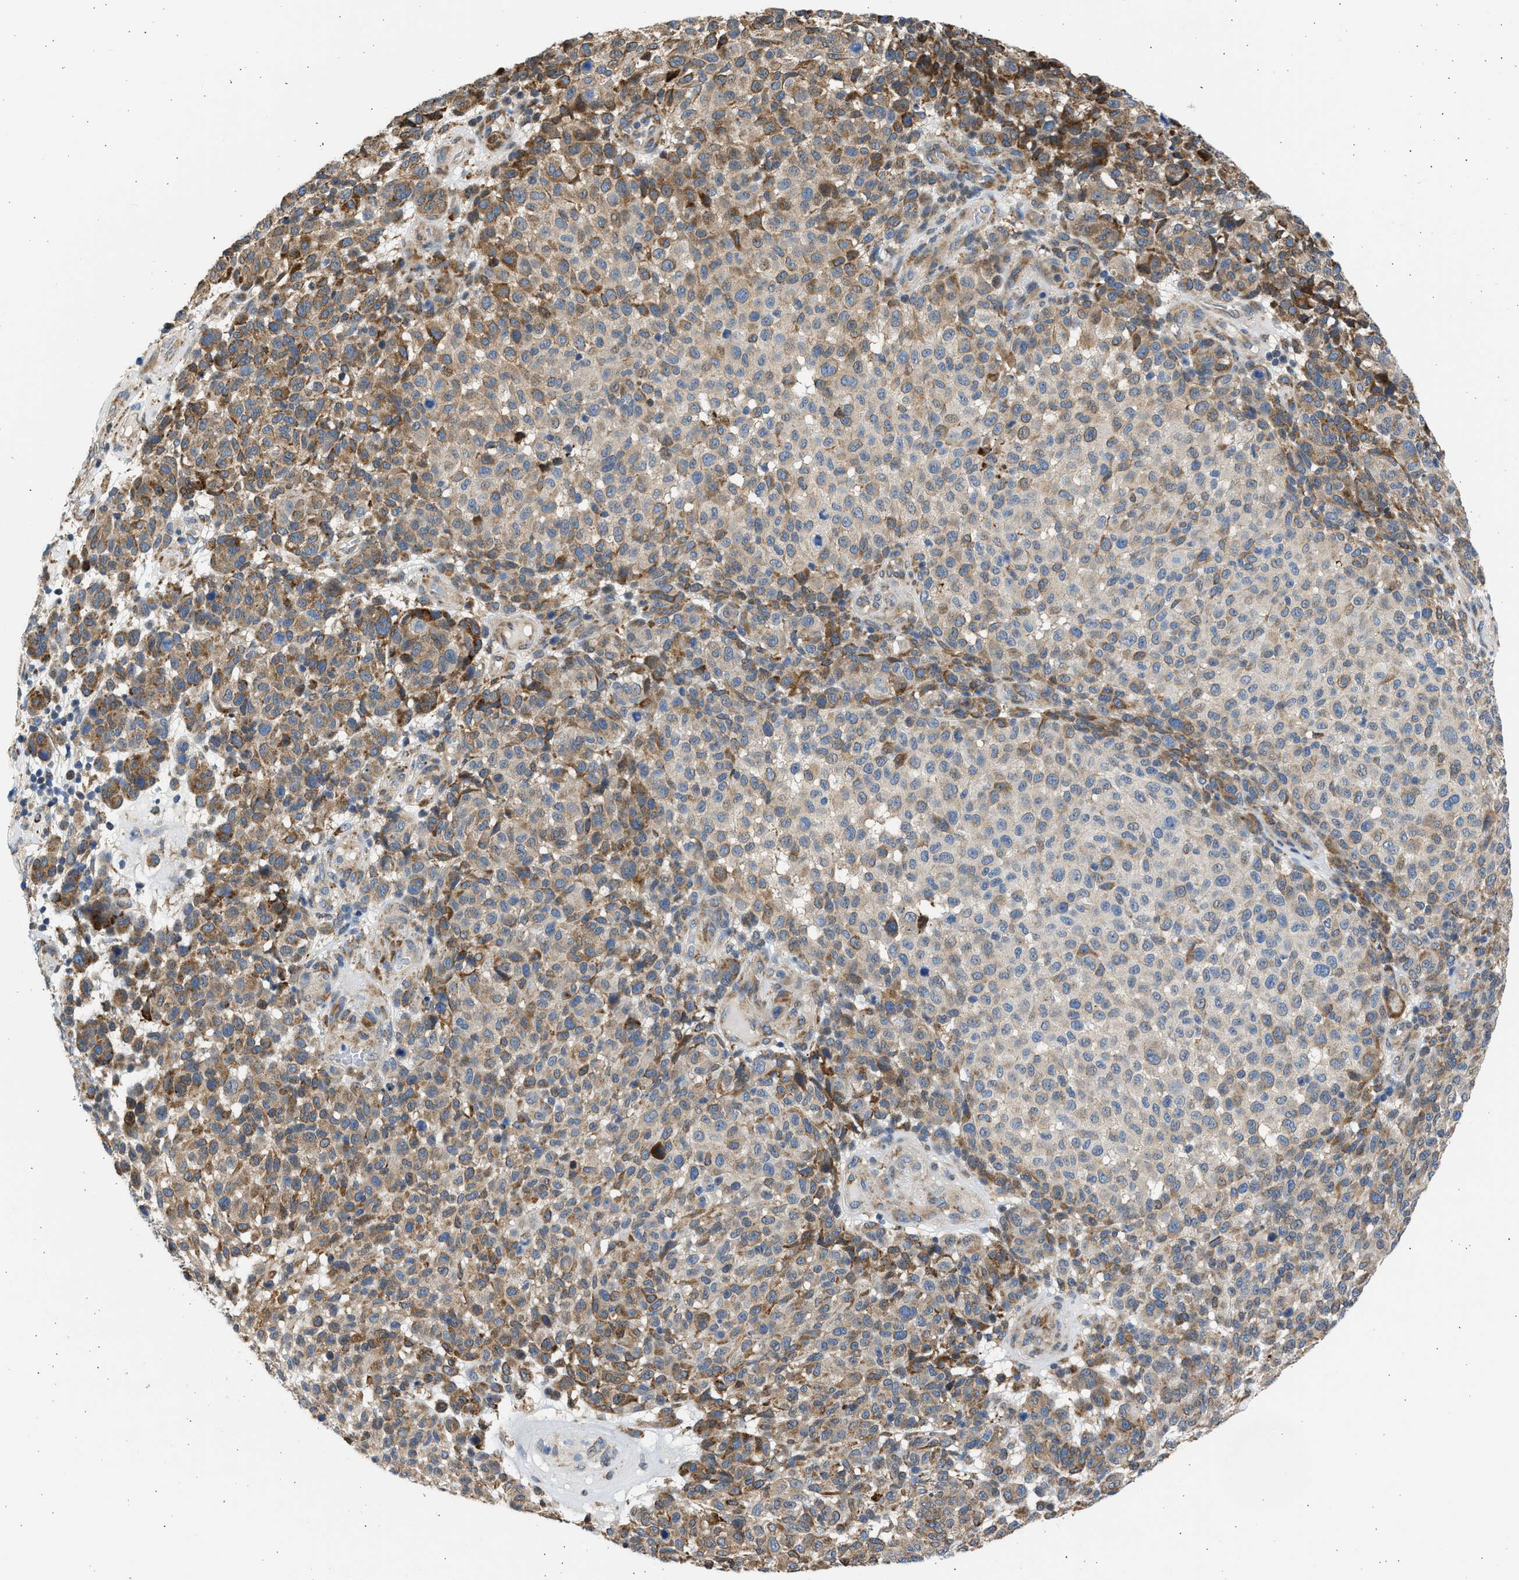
{"staining": {"intensity": "weak", "quantity": ">75%", "location": "cytoplasmic/membranous"}, "tissue": "melanoma", "cell_type": "Tumor cells", "image_type": "cancer", "snomed": [{"axis": "morphology", "description": "Malignant melanoma, NOS"}, {"axis": "topography", "description": "Skin"}], "caption": "A high-resolution image shows immunohistochemistry staining of melanoma, which reveals weak cytoplasmic/membranous expression in about >75% of tumor cells. Ihc stains the protein in brown and the nuclei are stained blue.", "gene": "PLD2", "patient": {"sex": "male", "age": 59}}